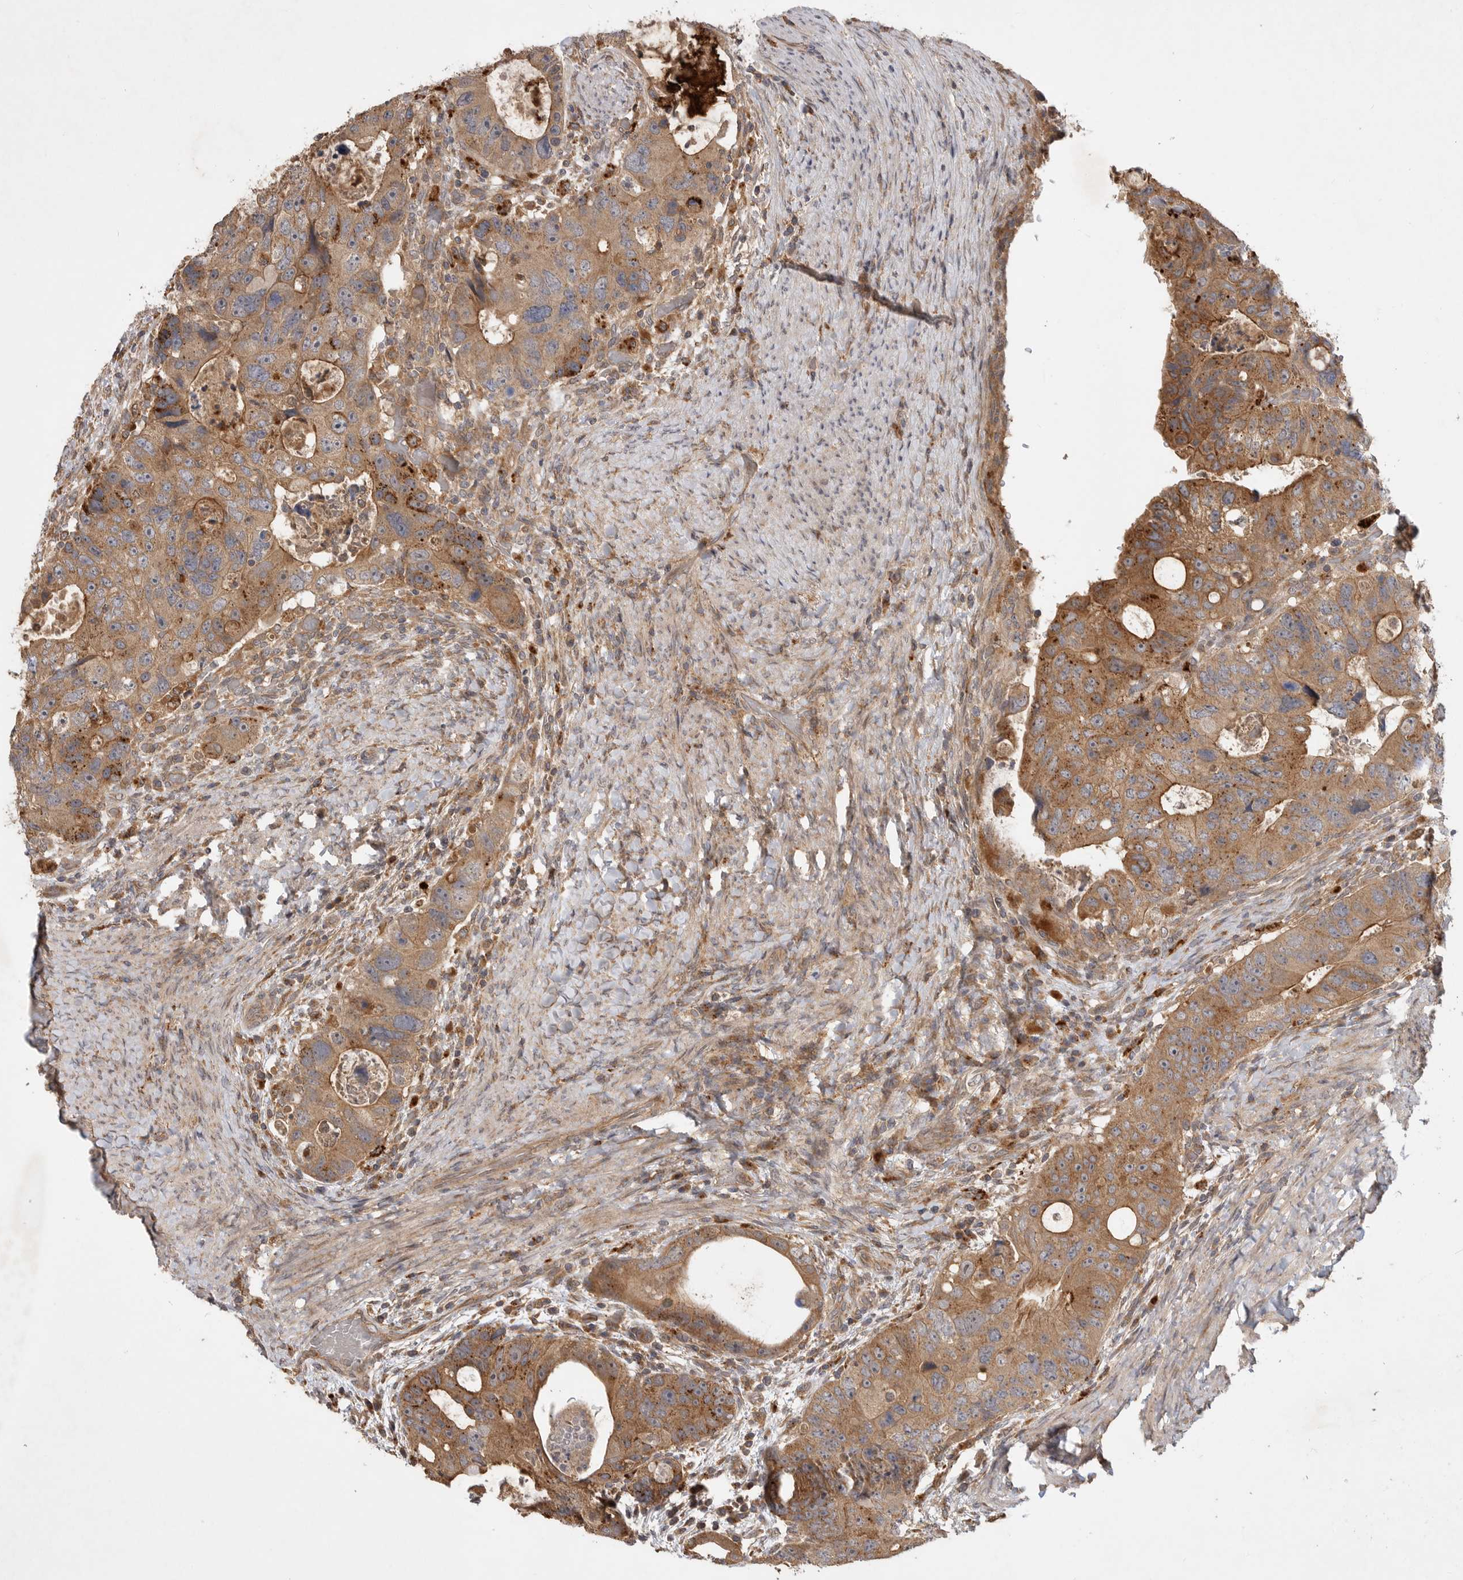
{"staining": {"intensity": "moderate", "quantity": ">75%", "location": "cytoplasmic/membranous"}, "tissue": "colorectal cancer", "cell_type": "Tumor cells", "image_type": "cancer", "snomed": [{"axis": "morphology", "description": "Adenocarcinoma, NOS"}, {"axis": "topography", "description": "Rectum"}], "caption": "An image of human colorectal cancer (adenocarcinoma) stained for a protein reveals moderate cytoplasmic/membranous brown staining in tumor cells. The staining is performed using DAB (3,3'-diaminobenzidine) brown chromogen to label protein expression. The nuclei are counter-stained blue using hematoxylin.", "gene": "ZNF232", "patient": {"sex": "male", "age": 59}}